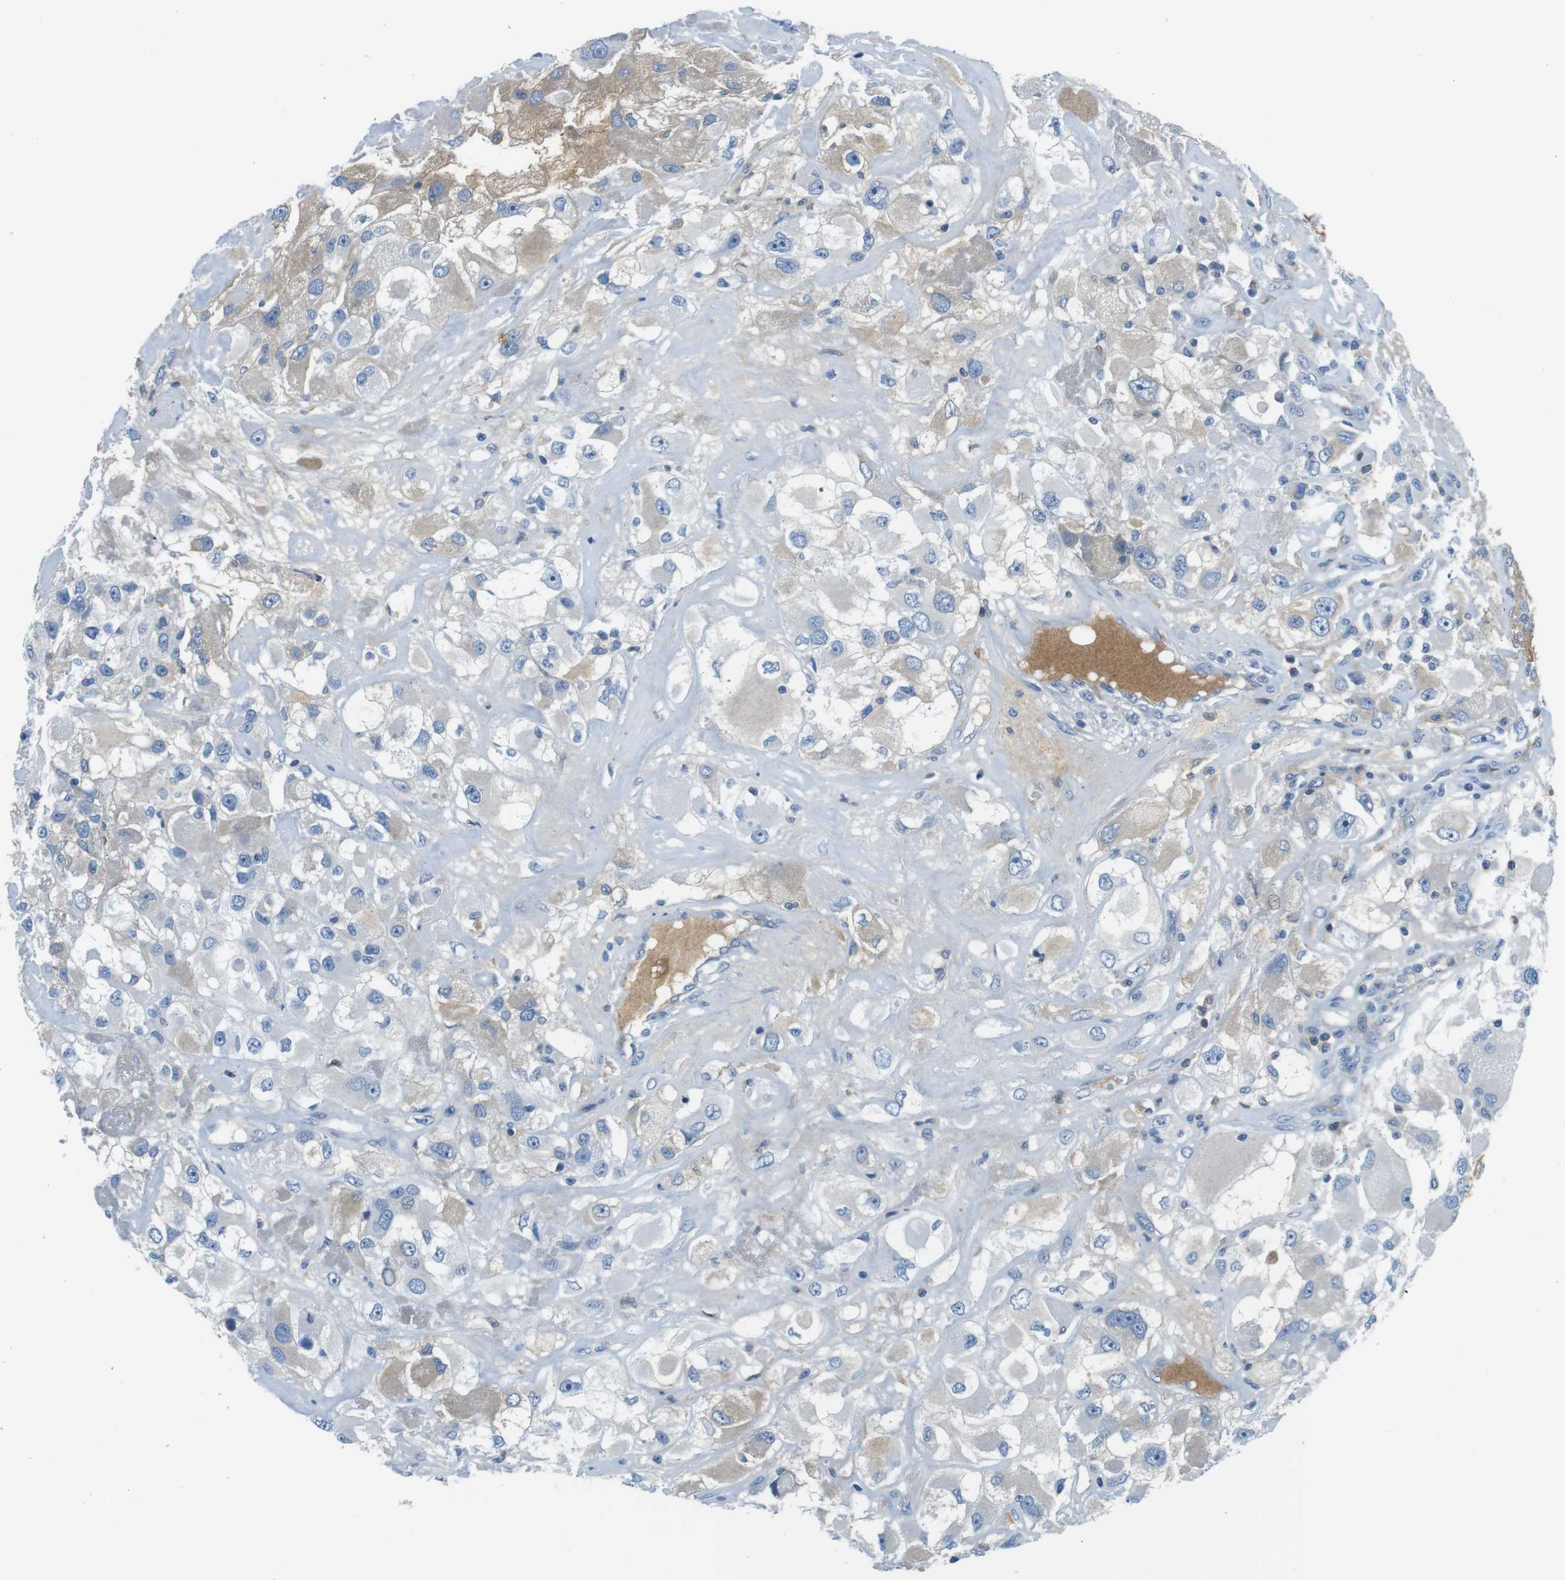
{"staining": {"intensity": "weak", "quantity": "<25%", "location": "cytoplasmic/membranous"}, "tissue": "renal cancer", "cell_type": "Tumor cells", "image_type": "cancer", "snomed": [{"axis": "morphology", "description": "Adenocarcinoma, NOS"}, {"axis": "topography", "description": "Kidney"}], "caption": "High magnification brightfield microscopy of renal adenocarcinoma stained with DAB (brown) and counterstained with hematoxylin (blue): tumor cells show no significant expression. (DAB (3,3'-diaminobenzidine) immunohistochemistry (IHC) visualized using brightfield microscopy, high magnification).", "gene": "IGHD", "patient": {"sex": "female", "age": 52}}